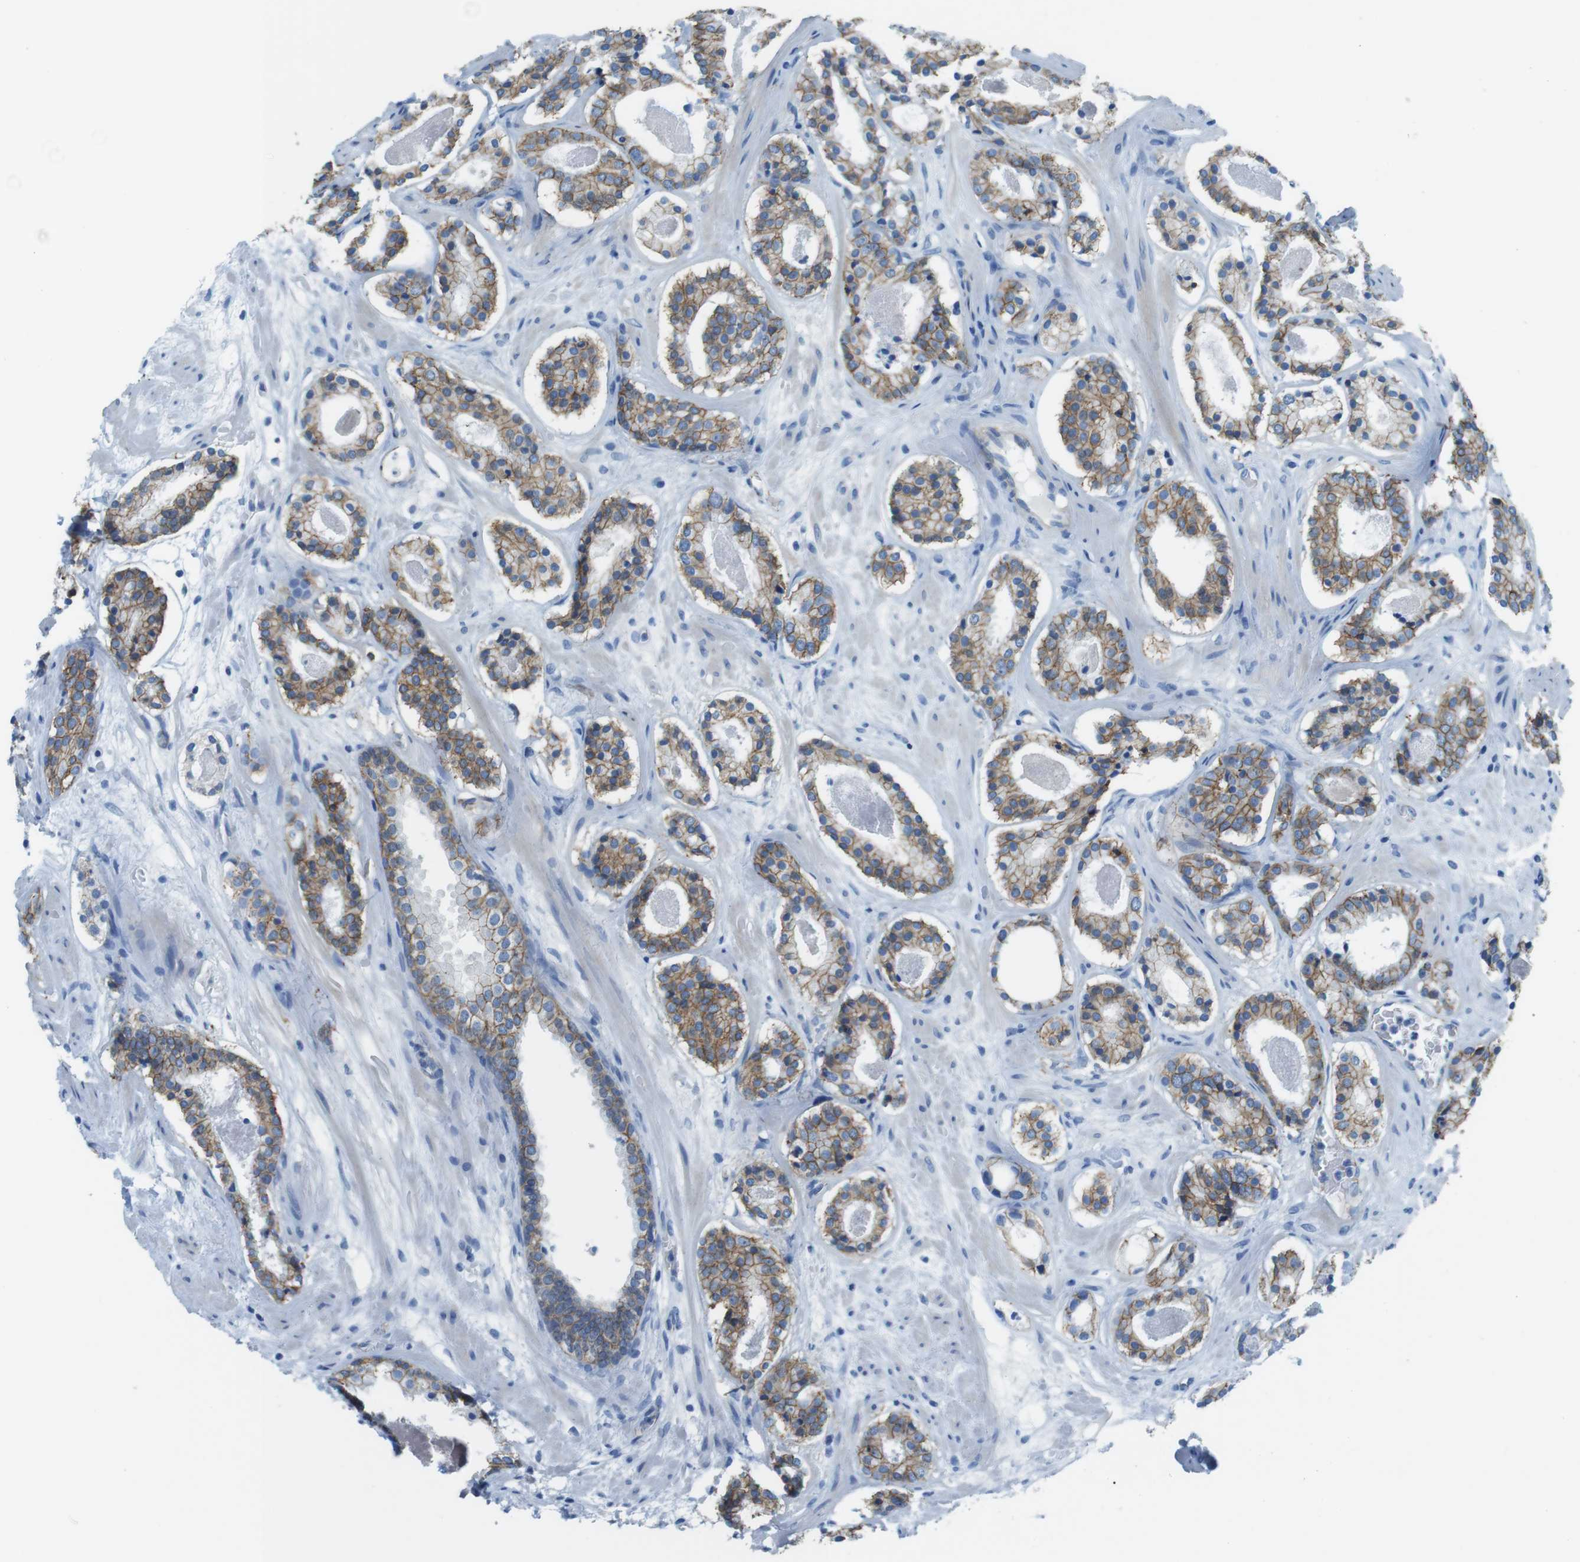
{"staining": {"intensity": "moderate", "quantity": ">75%", "location": "cytoplasmic/membranous"}, "tissue": "prostate cancer", "cell_type": "Tumor cells", "image_type": "cancer", "snomed": [{"axis": "morphology", "description": "Adenocarcinoma, Low grade"}, {"axis": "topography", "description": "Prostate"}], "caption": "An image of prostate cancer stained for a protein displays moderate cytoplasmic/membranous brown staining in tumor cells. (DAB = brown stain, brightfield microscopy at high magnification).", "gene": "SLC6A6", "patient": {"sex": "male", "age": 69}}